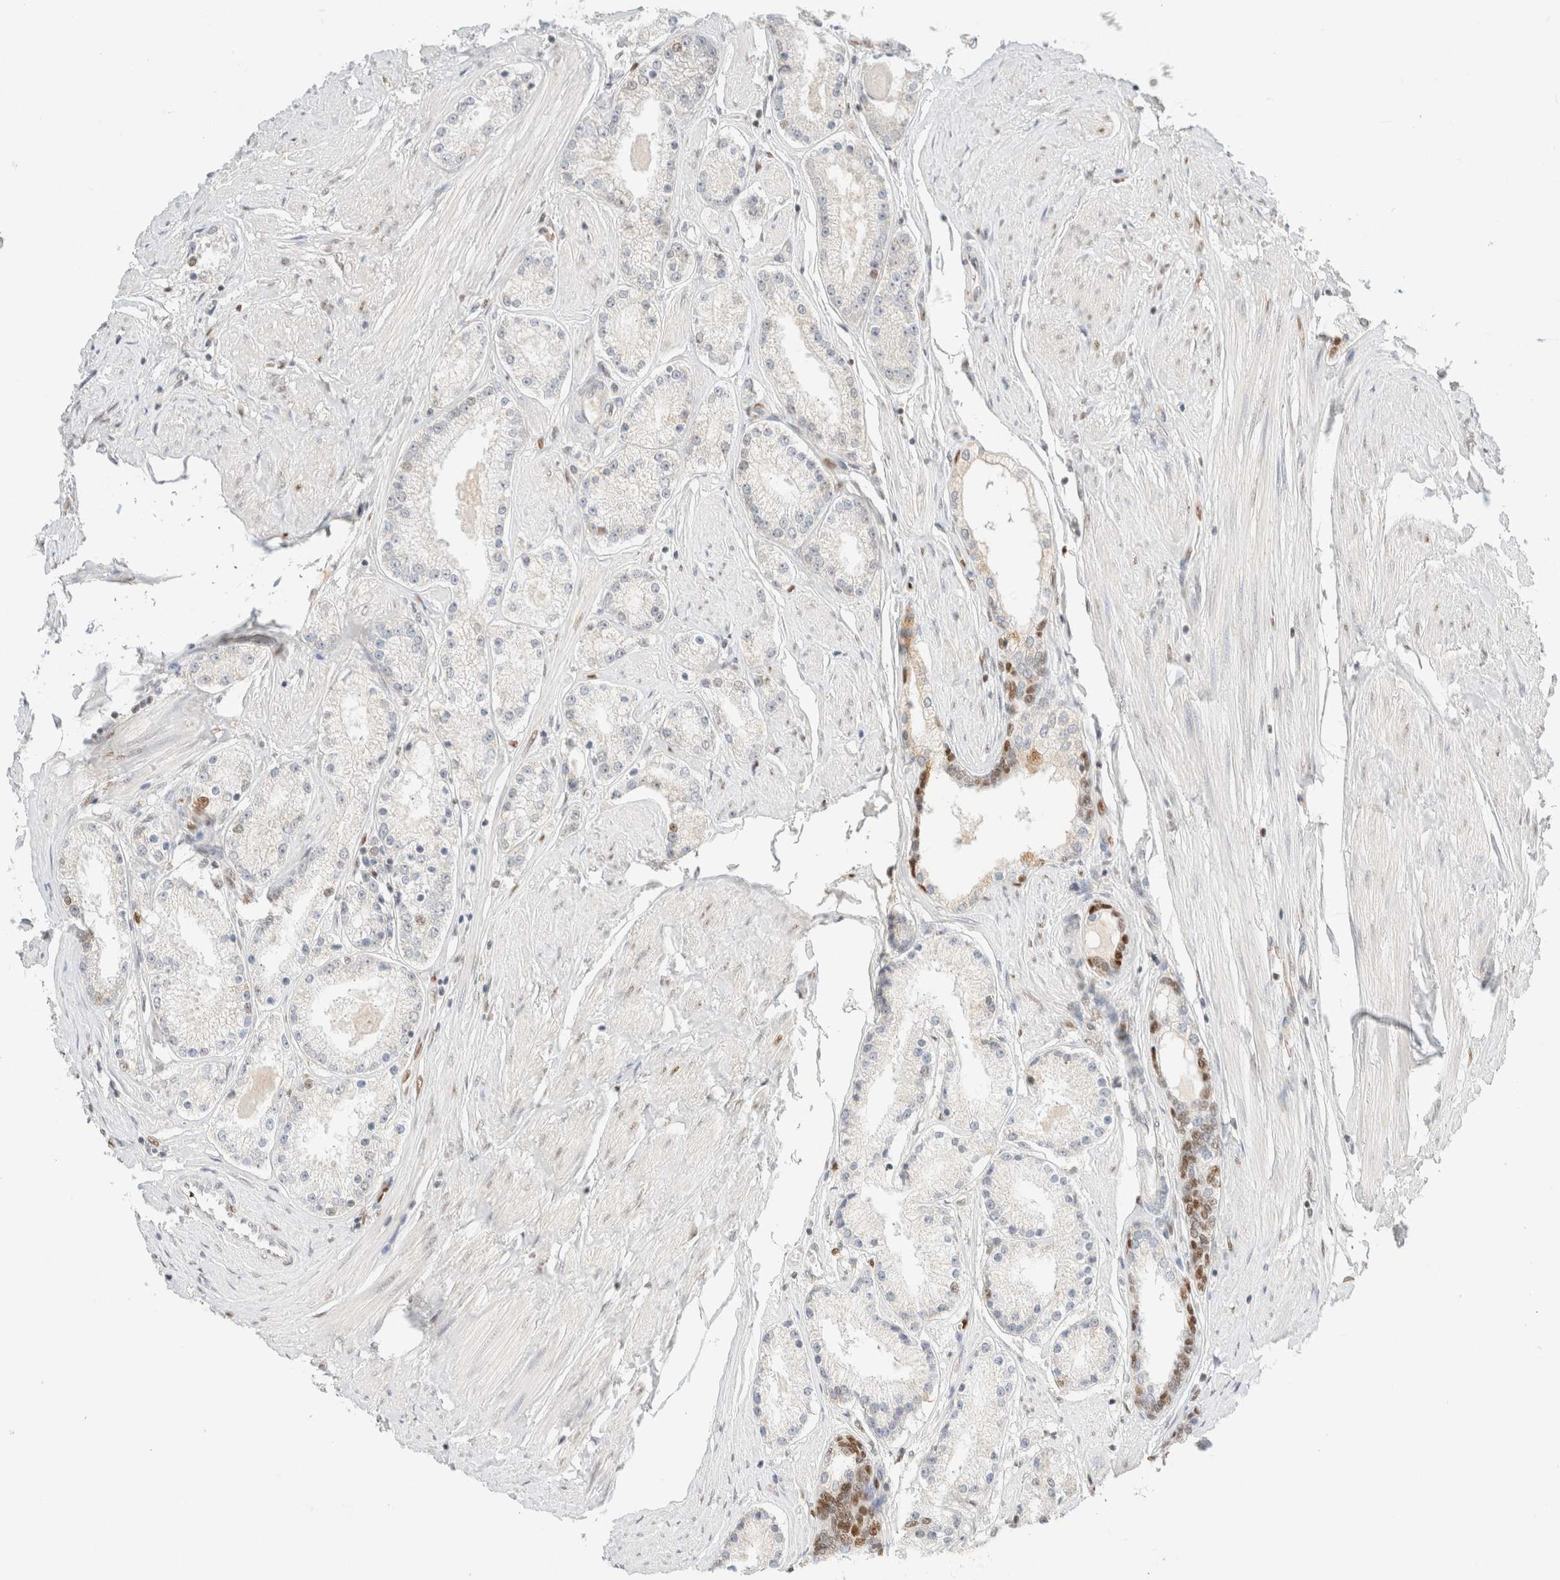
{"staining": {"intensity": "negative", "quantity": "none", "location": "none"}, "tissue": "prostate cancer", "cell_type": "Tumor cells", "image_type": "cancer", "snomed": [{"axis": "morphology", "description": "Adenocarcinoma, Low grade"}, {"axis": "topography", "description": "Prostate"}], "caption": "A photomicrograph of prostate cancer stained for a protein displays no brown staining in tumor cells. (DAB immunohistochemistry (IHC), high magnification).", "gene": "DDB2", "patient": {"sex": "male", "age": 63}}